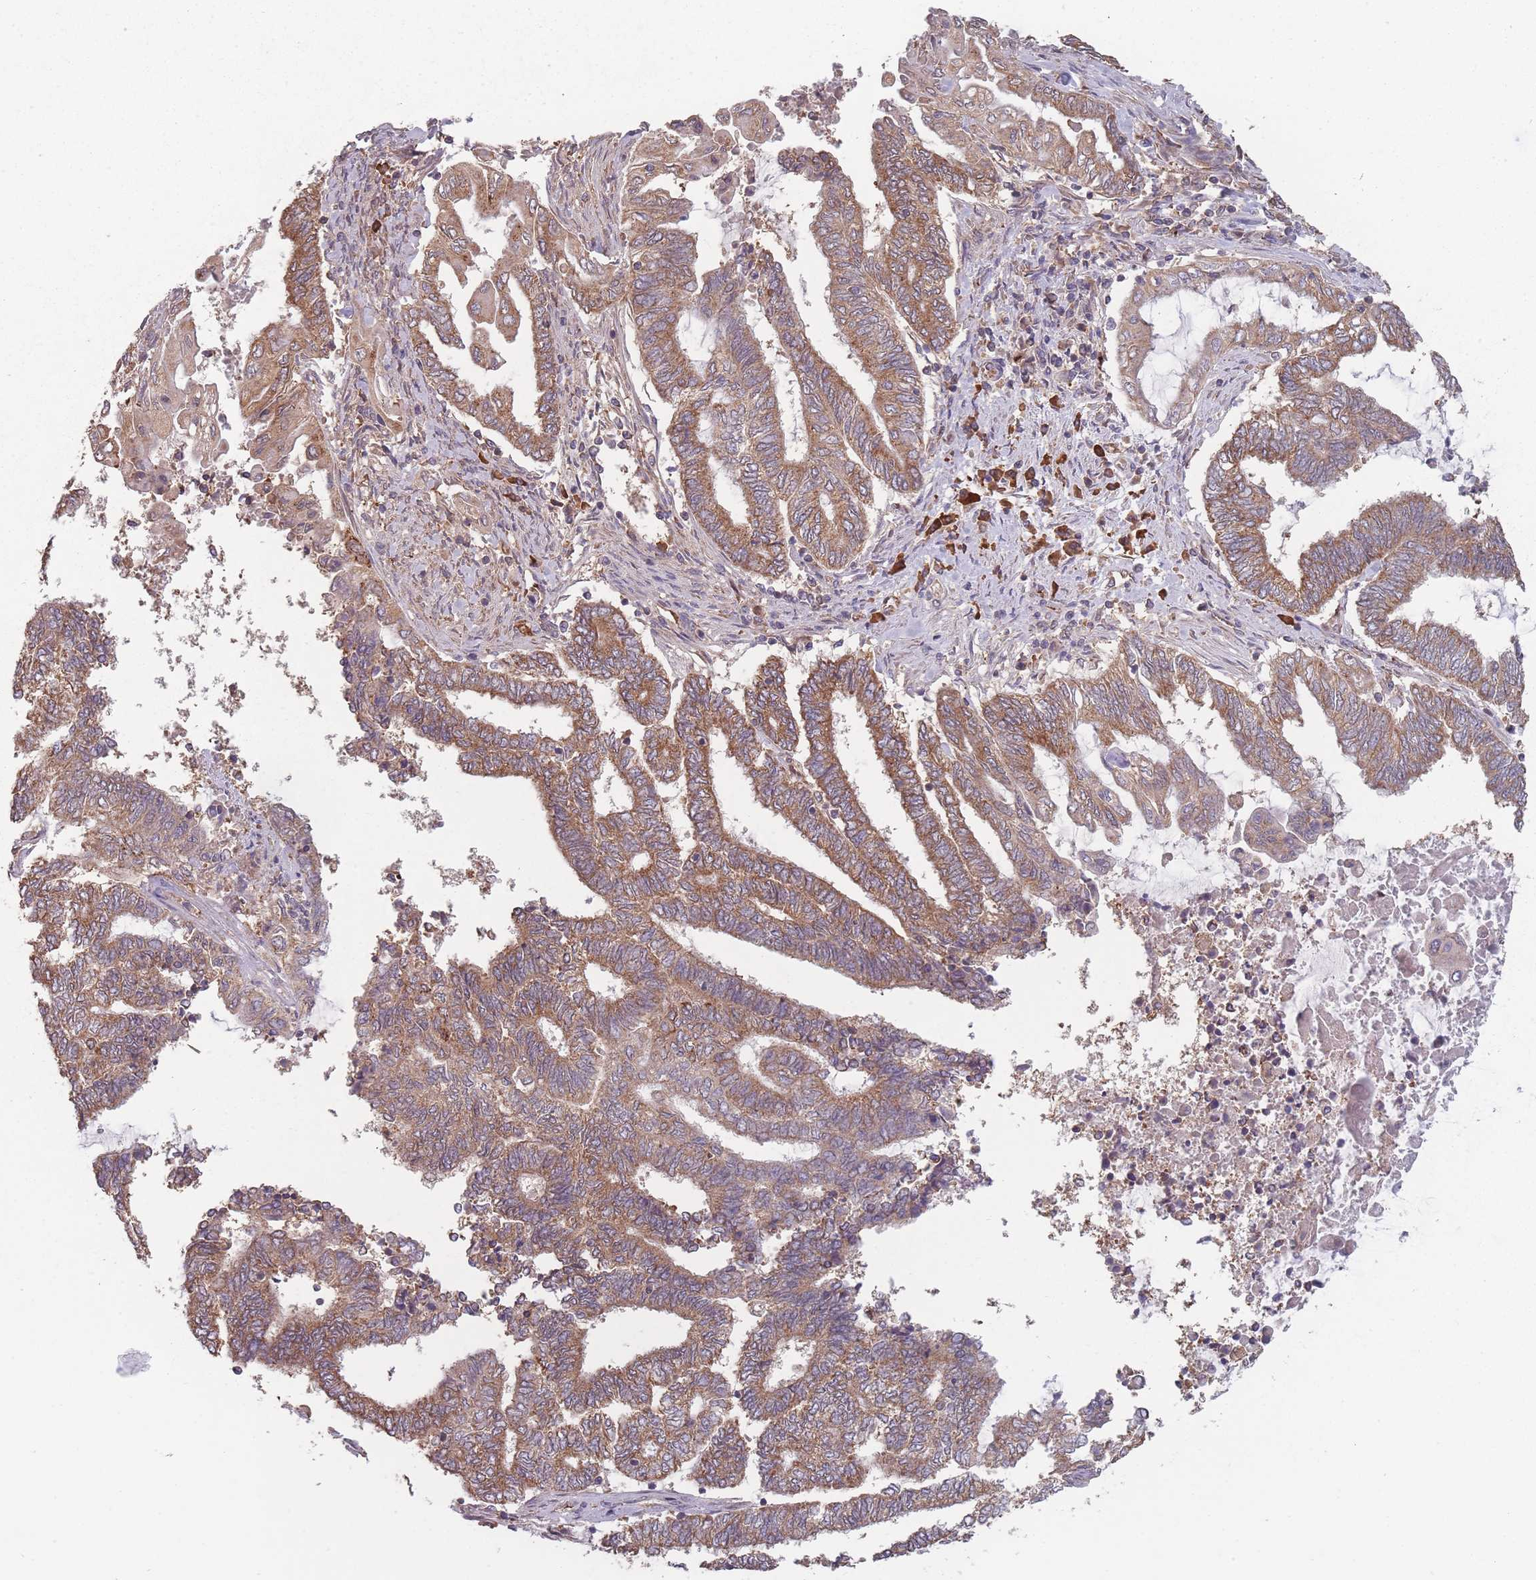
{"staining": {"intensity": "moderate", "quantity": ">75%", "location": "cytoplasmic/membranous"}, "tissue": "endometrial cancer", "cell_type": "Tumor cells", "image_type": "cancer", "snomed": [{"axis": "morphology", "description": "Adenocarcinoma, NOS"}, {"axis": "topography", "description": "Uterus"}, {"axis": "topography", "description": "Endometrium"}], "caption": "DAB (3,3'-diaminobenzidine) immunohistochemical staining of endometrial adenocarcinoma displays moderate cytoplasmic/membranous protein expression in about >75% of tumor cells. (Stains: DAB in brown, nuclei in blue, Microscopy: brightfield microscopy at high magnification).", "gene": "SANBR", "patient": {"sex": "female", "age": 70}}